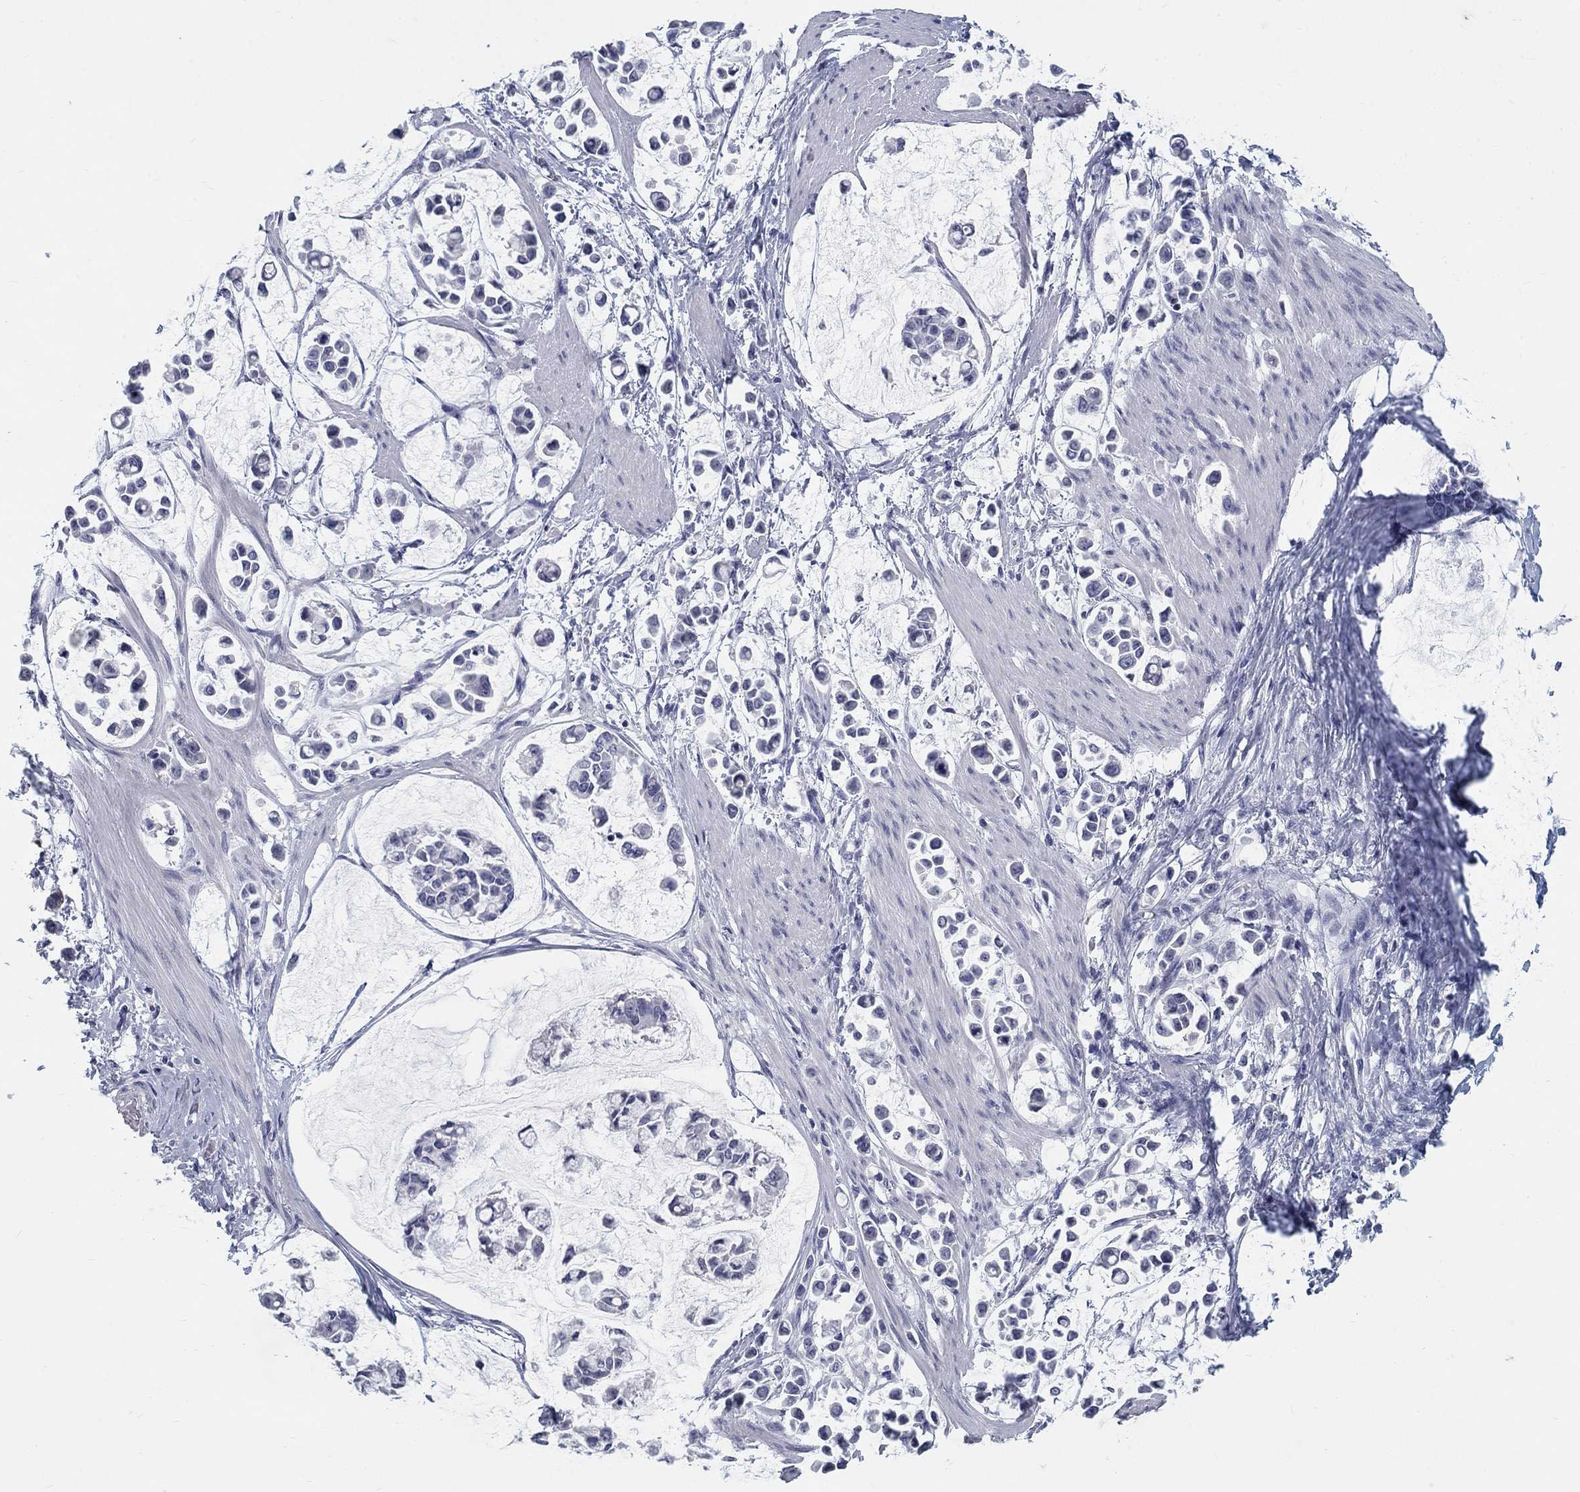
{"staining": {"intensity": "negative", "quantity": "none", "location": "none"}, "tissue": "stomach cancer", "cell_type": "Tumor cells", "image_type": "cancer", "snomed": [{"axis": "morphology", "description": "Adenocarcinoma, NOS"}, {"axis": "topography", "description": "Stomach"}], "caption": "Stomach cancer (adenocarcinoma) was stained to show a protein in brown. There is no significant staining in tumor cells.", "gene": "ELAVL4", "patient": {"sex": "male", "age": 82}}